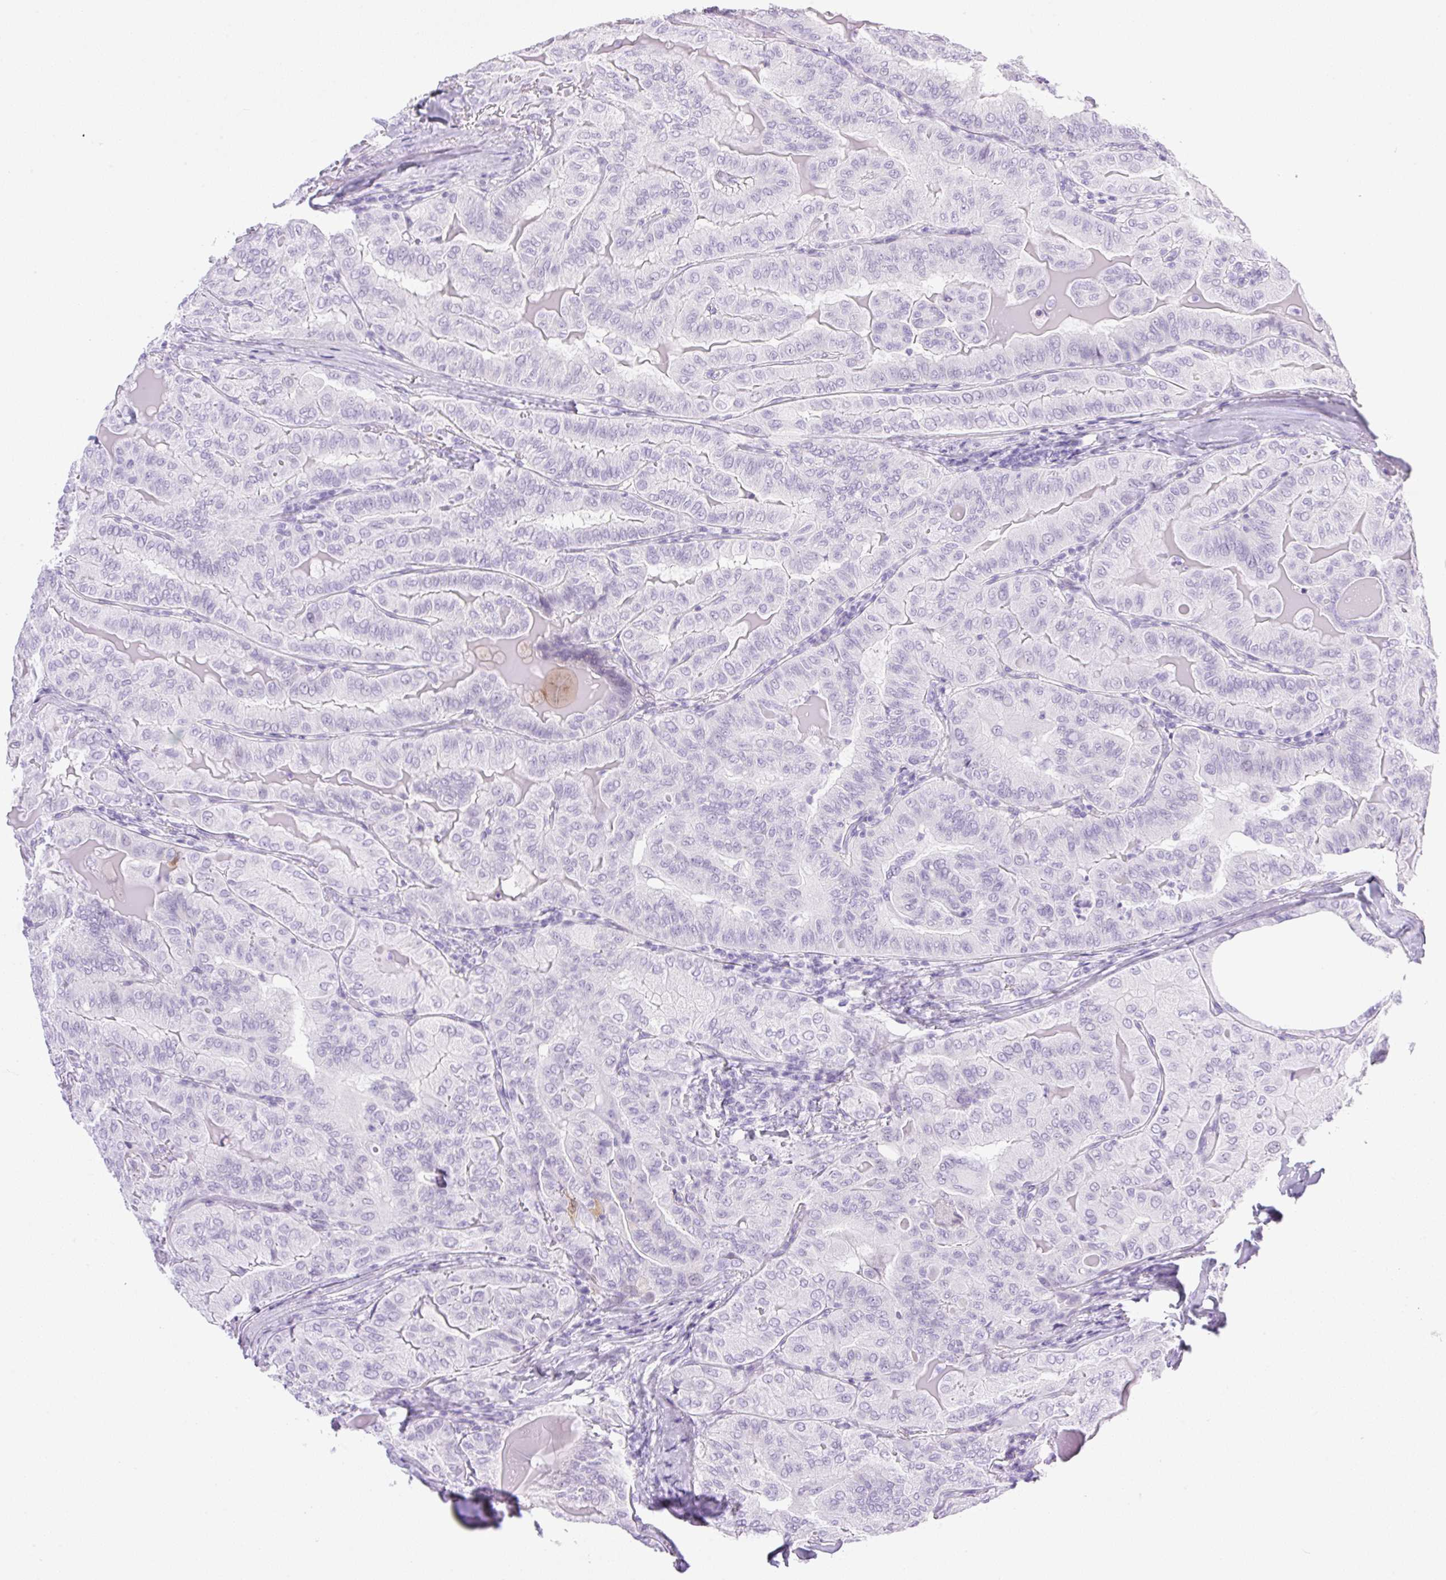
{"staining": {"intensity": "negative", "quantity": "none", "location": "none"}, "tissue": "thyroid cancer", "cell_type": "Tumor cells", "image_type": "cancer", "snomed": [{"axis": "morphology", "description": "Papillary adenocarcinoma, NOS"}, {"axis": "topography", "description": "Thyroid gland"}], "caption": "There is no significant positivity in tumor cells of thyroid cancer (papillary adenocarcinoma).", "gene": "SPRR4", "patient": {"sex": "female", "age": 68}}